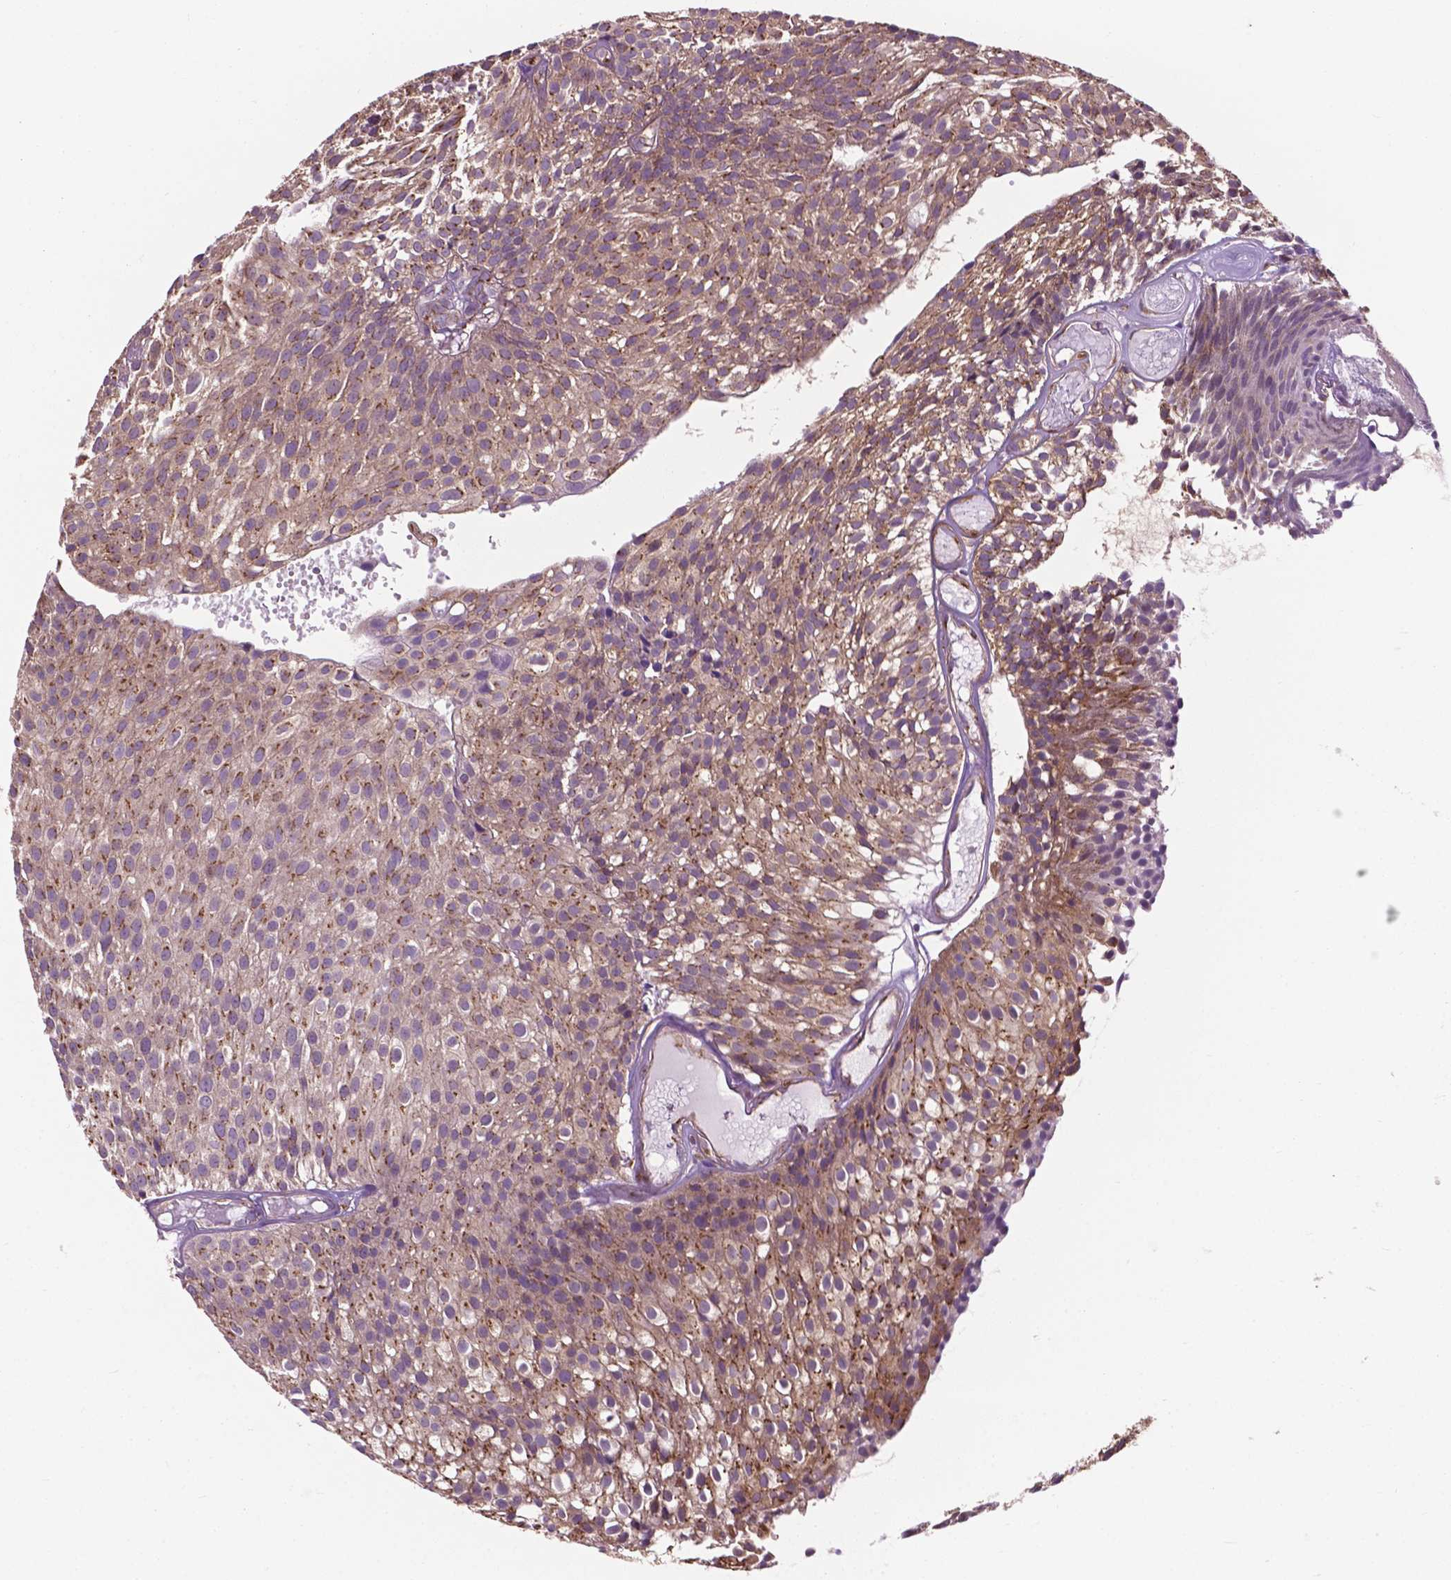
{"staining": {"intensity": "weak", "quantity": ">75%", "location": "cytoplasmic/membranous"}, "tissue": "urothelial cancer", "cell_type": "Tumor cells", "image_type": "cancer", "snomed": [{"axis": "morphology", "description": "Urothelial carcinoma, Low grade"}, {"axis": "topography", "description": "Urinary bladder"}], "caption": "Immunohistochemistry (DAB) staining of human urothelial cancer displays weak cytoplasmic/membranous protein positivity in approximately >75% of tumor cells.", "gene": "PPP1CB", "patient": {"sex": "male", "age": 63}}